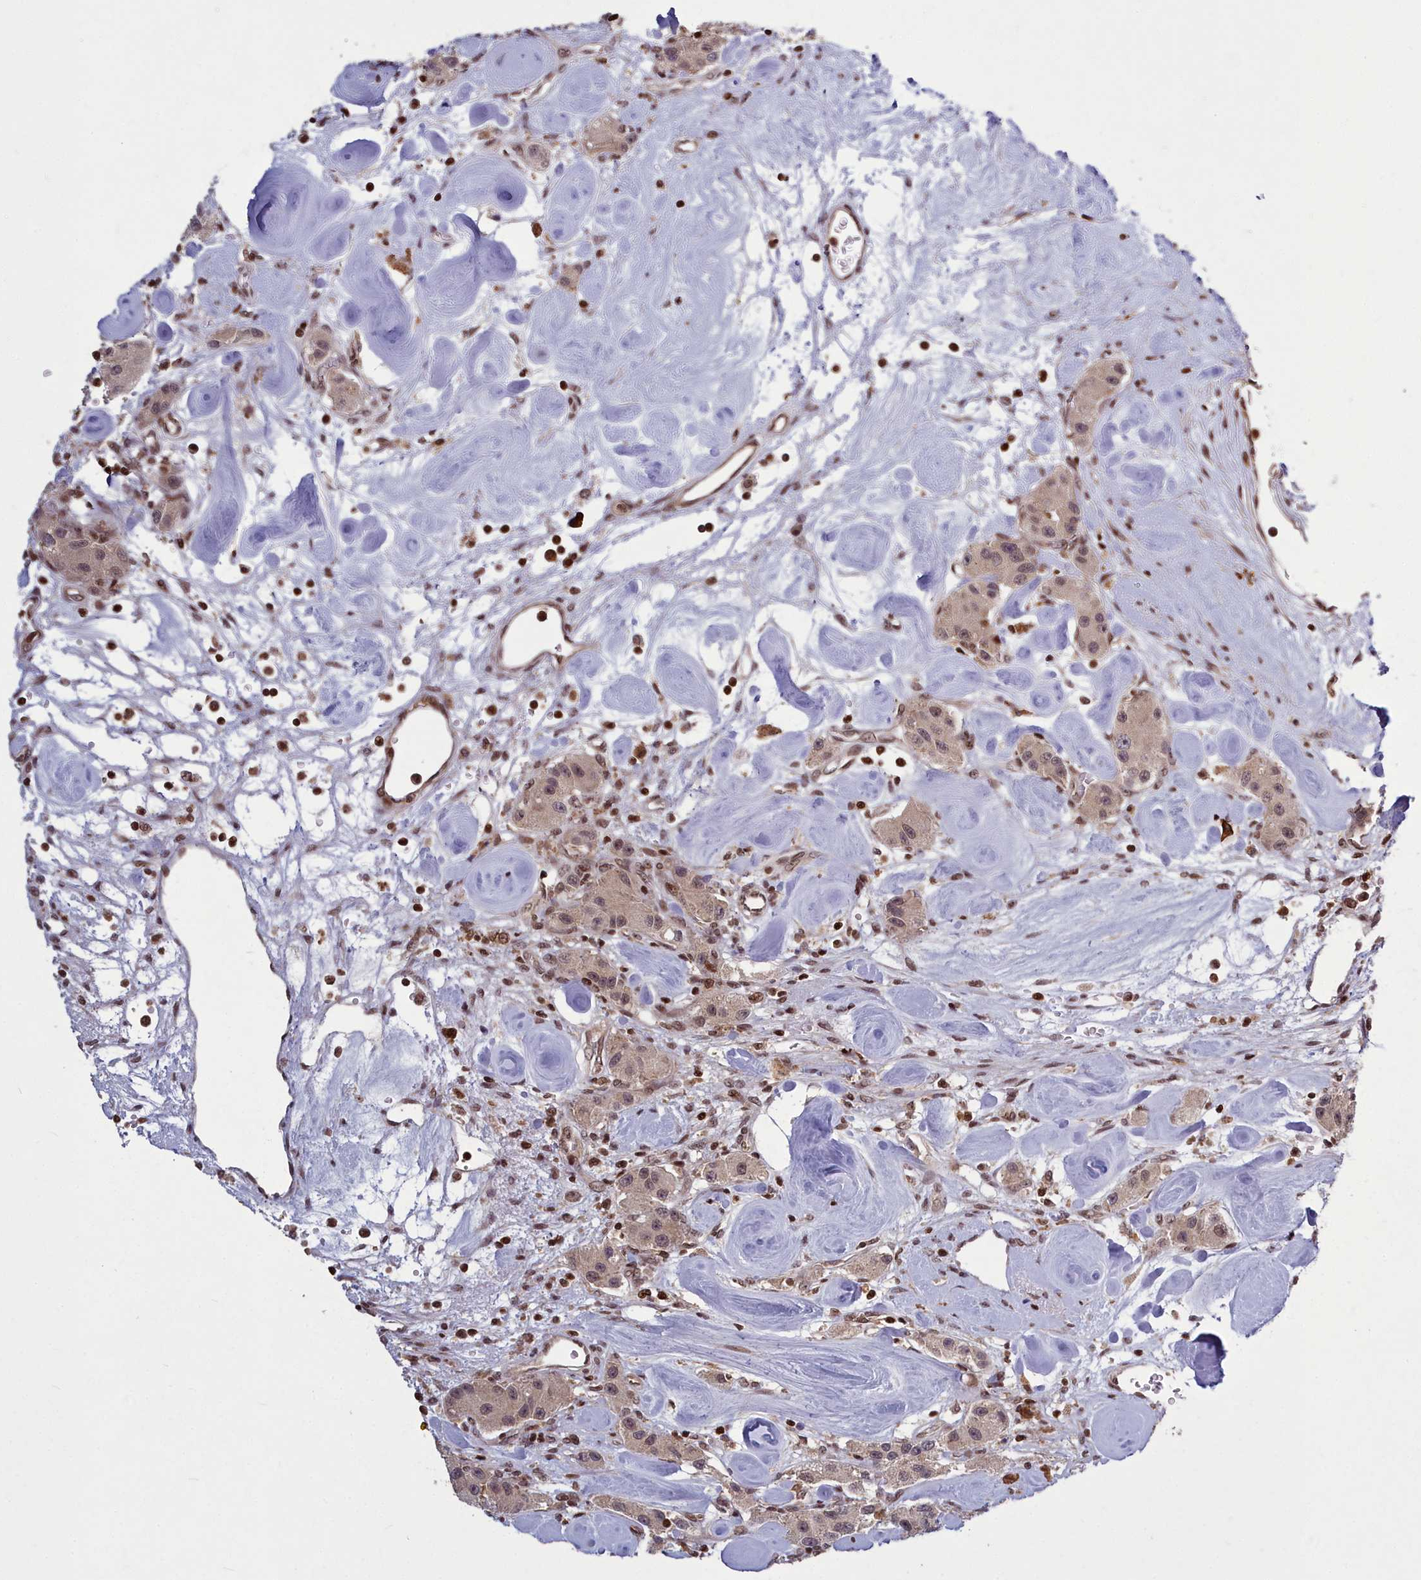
{"staining": {"intensity": "moderate", "quantity": ">75%", "location": "nuclear"}, "tissue": "carcinoid", "cell_type": "Tumor cells", "image_type": "cancer", "snomed": [{"axis": "morphology", "description": "Carcinoid, malignant, NOS"}, {"axis": "topography", "description": "Pancreas"}], "caption": "Carcinoid (malignant) was stained to show a protein in brown. There is medium levels of moderate nuclear expression in approximately >75% of tumor cells.", "gene": "GMEB1", "patient": {"sex": "male", "age": 41}}